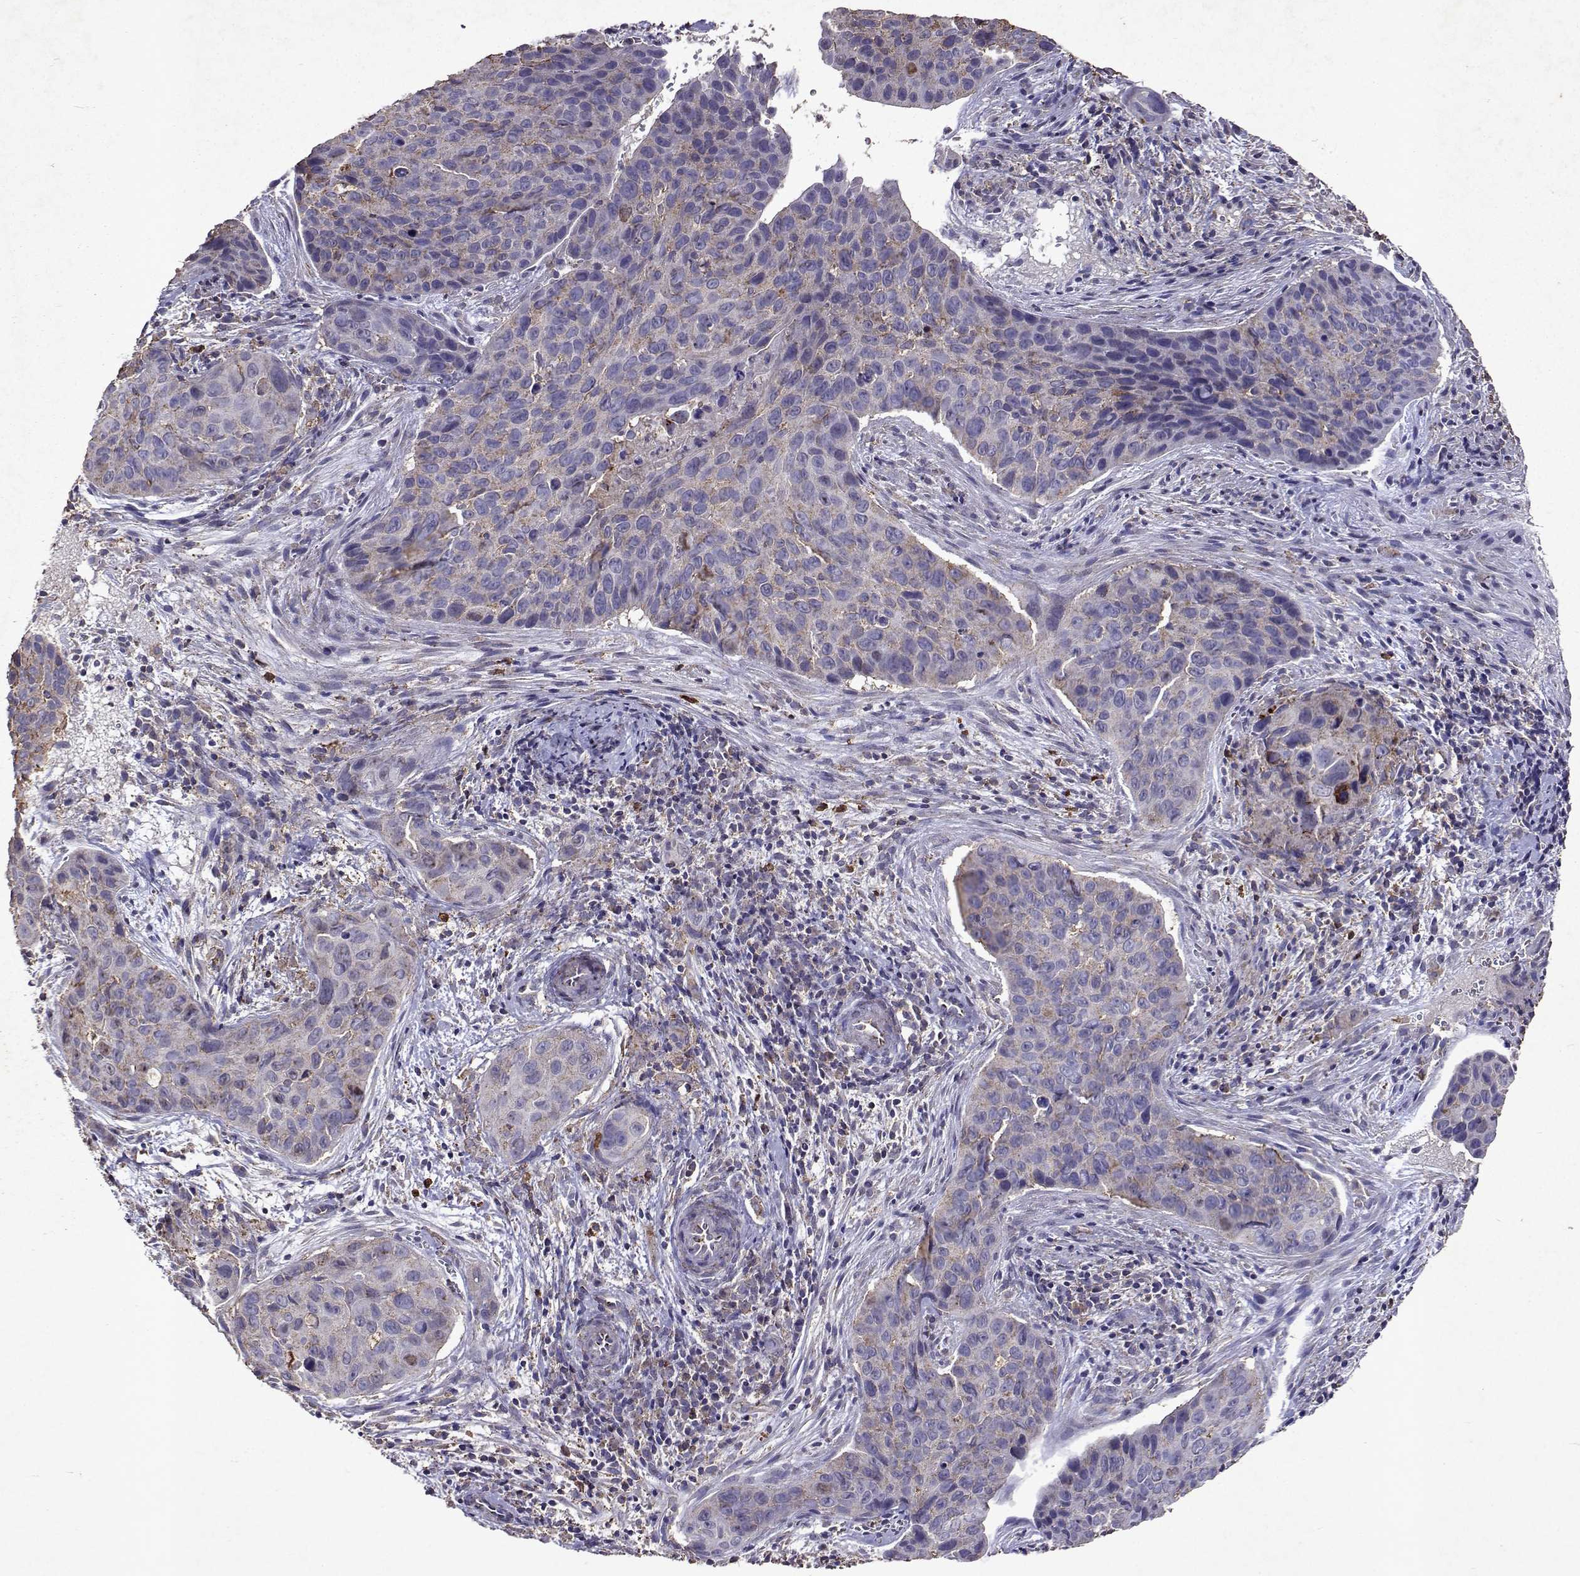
{"staining": {"intensity": "weak", "quantity": "<25%", "location": "cytoplasmic/membranous"}, "tissue": "cervical cancer", "cell_type": "Tumor cells", "image_type": "cancer", "snomed": [{"axis": "morphology", "description": "Squamous cell carcinoma, NOS"}, {"axis": "topography", "description": "Cervix"}], "caption": "High power microscopy micrograph of an IHC micrograph of squamous cell carcinoma (cervical), revealing no significant positivity in tumor cells. (Stains: DAB (3,3'-diaminobenzidine) immunohistochemistry with hematoxylin counter stain, Microscopy: brightfield microscopy at high magnification).", "gene": "DUSP28", "patient": {"sex": "female", "age": 35}}